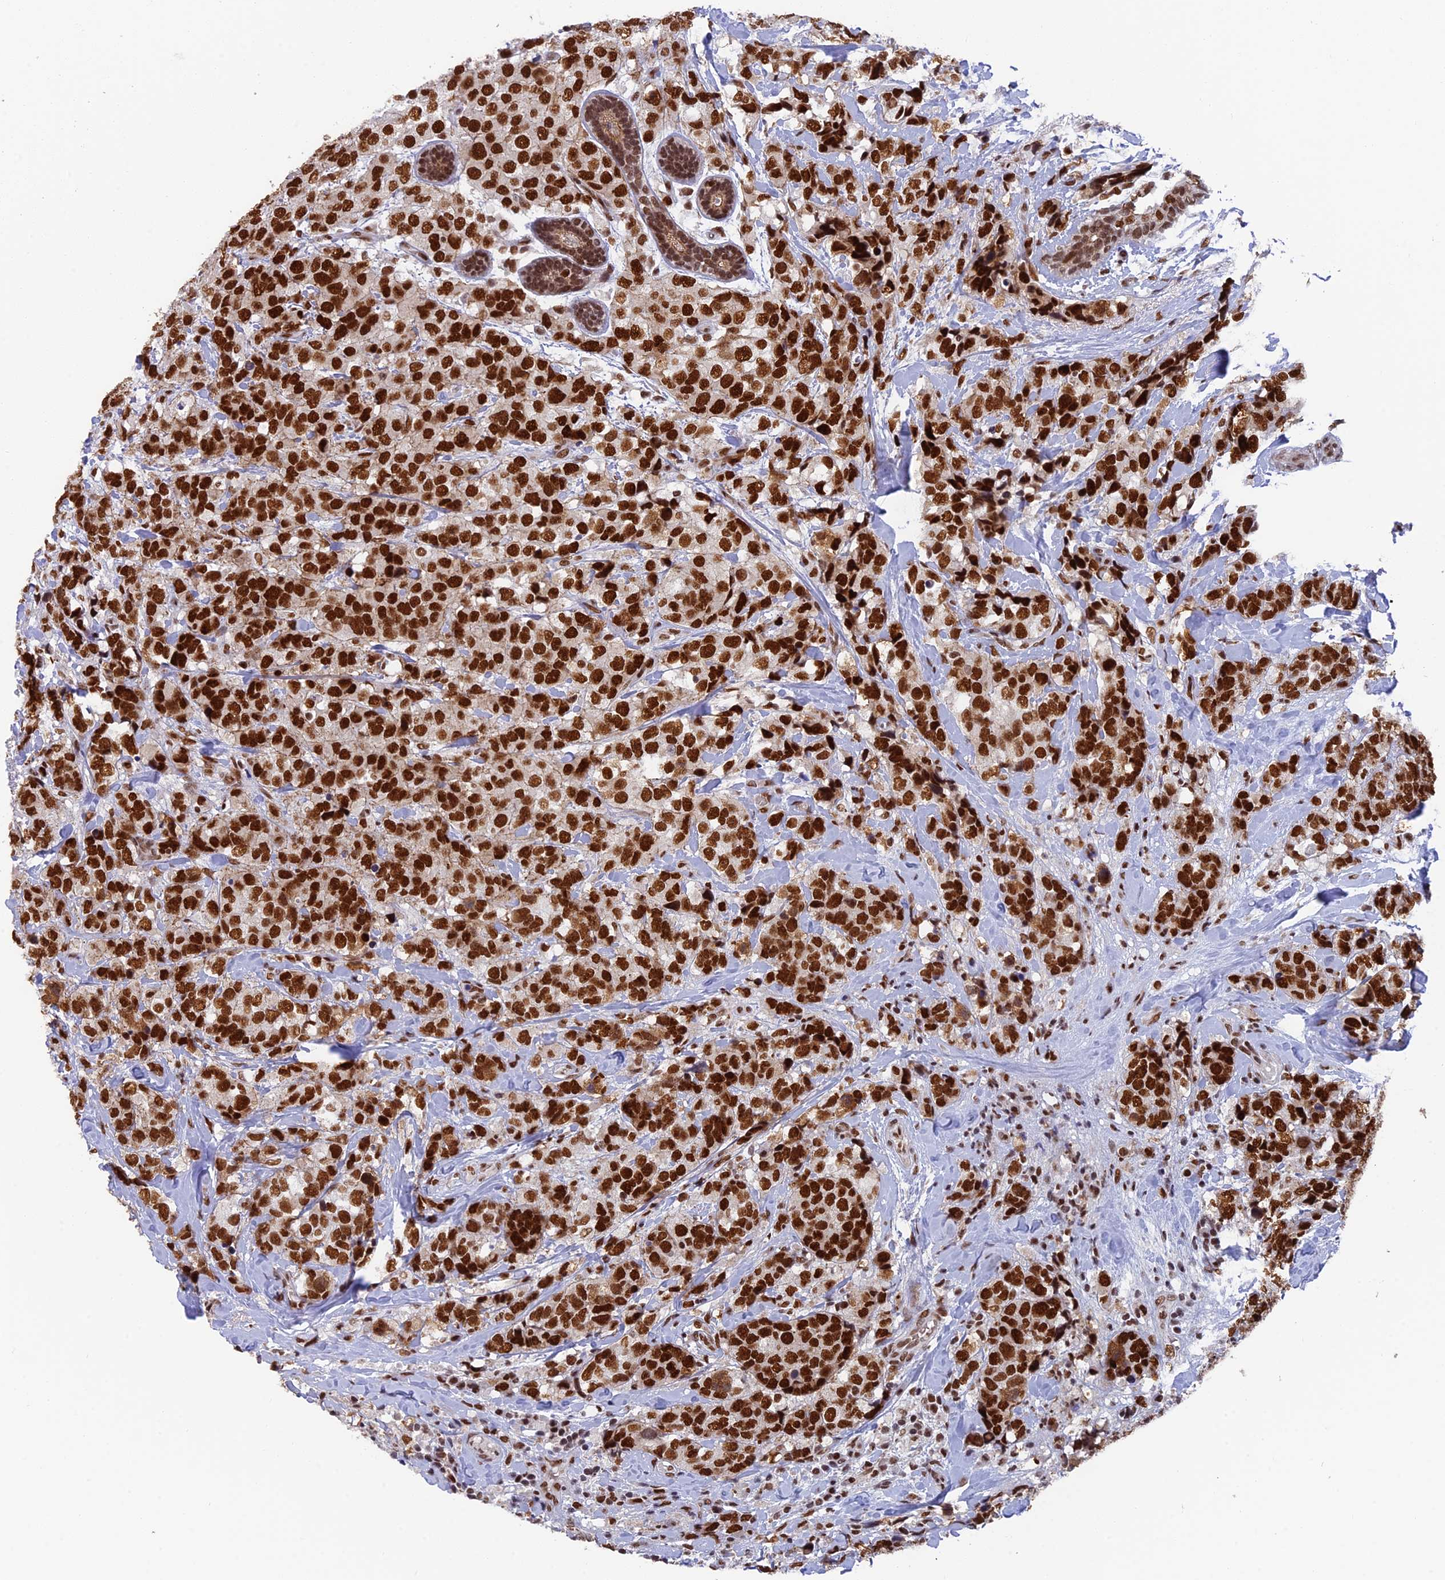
{"staining": {"intensity": "strong", "quantity": ">75%", "location": "nuclear"}, "tissue": "breast cancer", "cell_type": "Tumor cells", "image_type": "cancer", "snomed": [{"axis": "morphology", "description": "Lobular carcinoma"}, {"axis": "topography", "description": "Breast"}], "caption": "This is a micrograph of immunohistochemistry staining of breast cancer (lobular carcinoma), which shows strong positivity in the nuclear of tumor cells.", "gene": "EEF1AKMT3", "patient": {"sex": "female", "age": 59}}